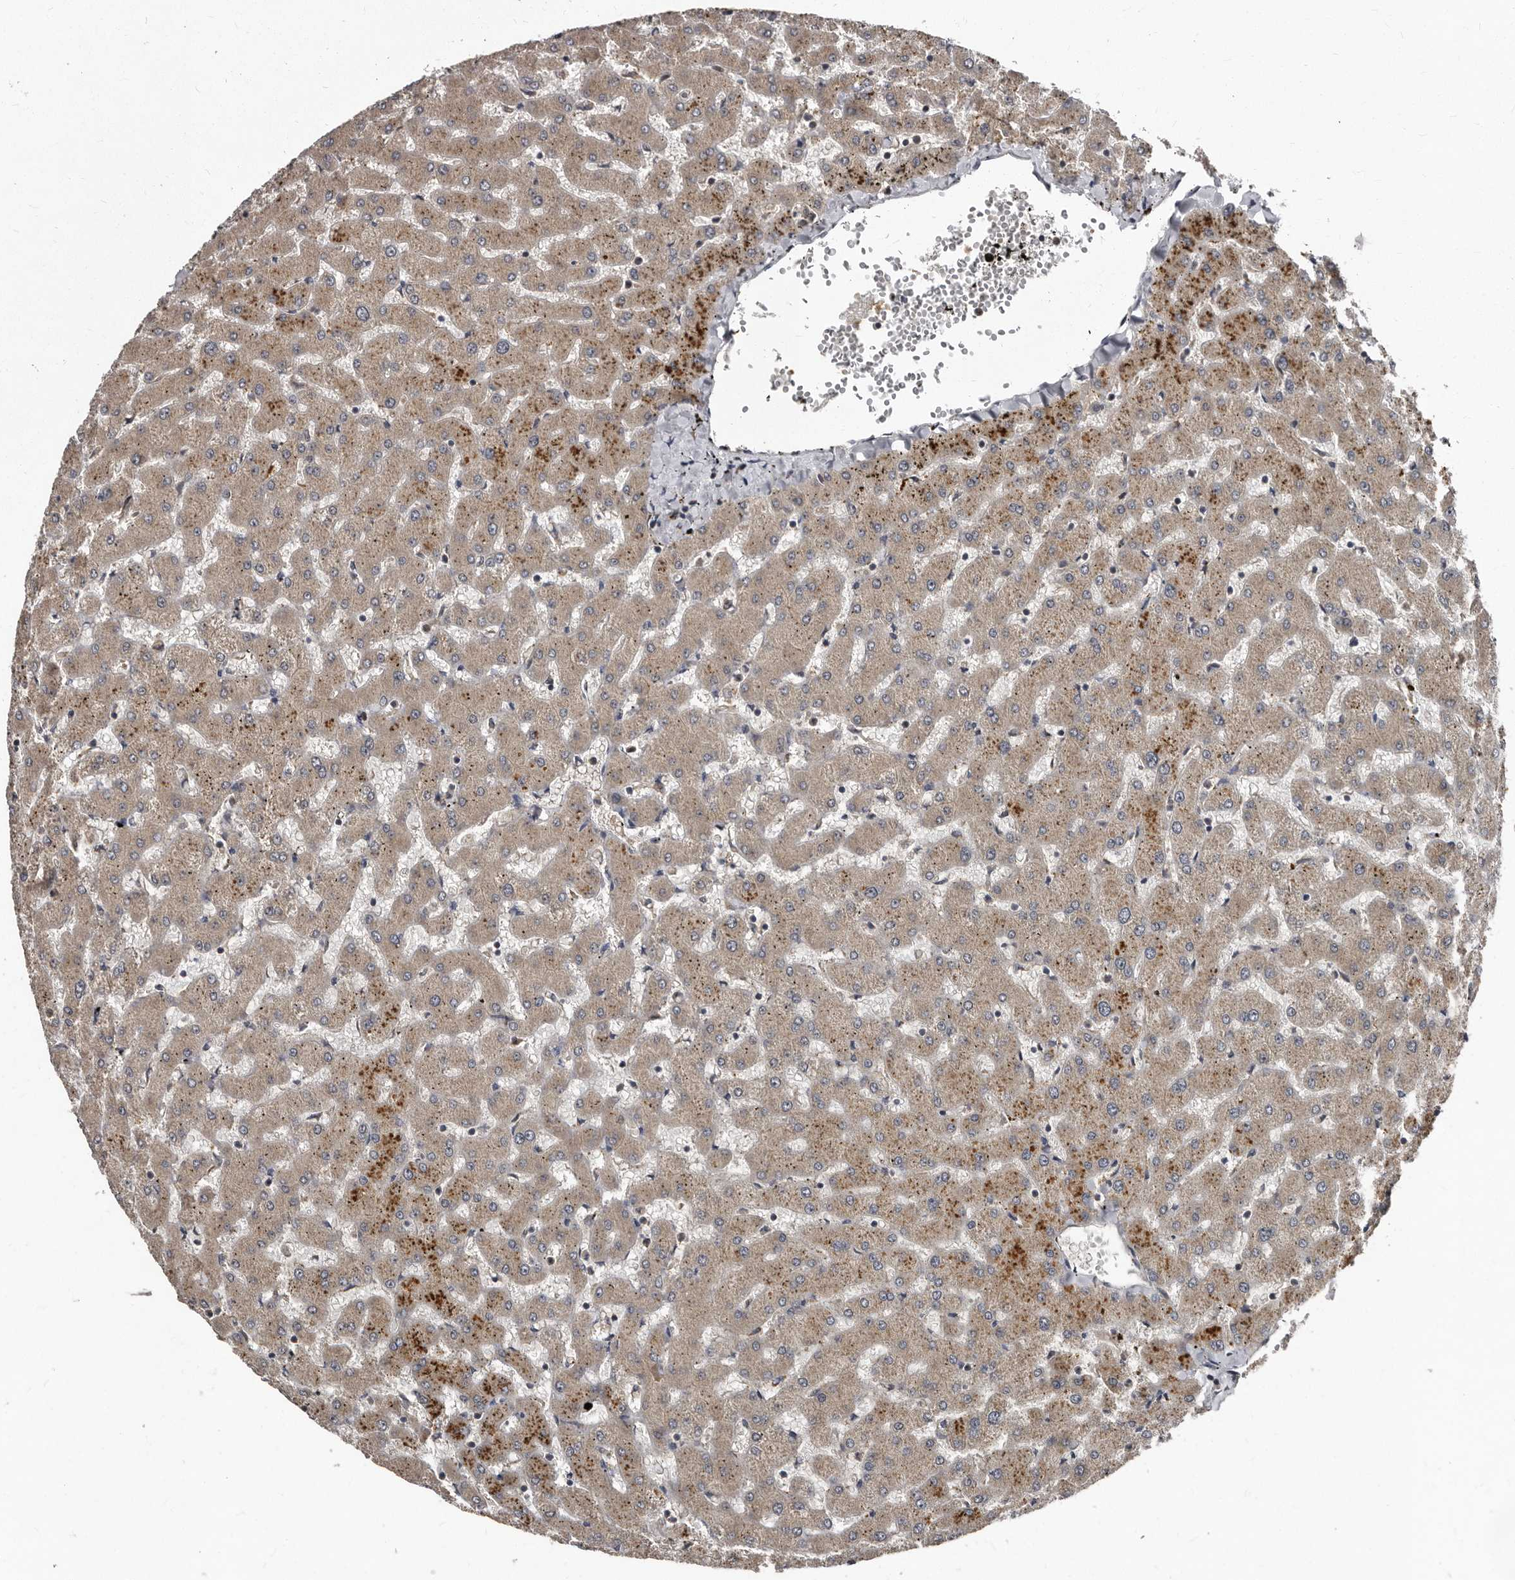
{"staining": {"intensity": "weak", "quantity": ">75%", "location": "cytoplasmic/membranous"}, "tissue": "liver", "cell_type": "Cholangiocytes", "image_type": "normal", "snomed": [{"axis": "morphology", "description": "Normal tissue, NOS"}, {"axis": "topography", "description": "Liver"}], "caption": "The immunohistochemical stain shows weak cytoplasmic/membranous staining in cholangiocytes of unremarkable liver.", "gene": "PMVK", "patient": {"sex": "female", "age": 63}}